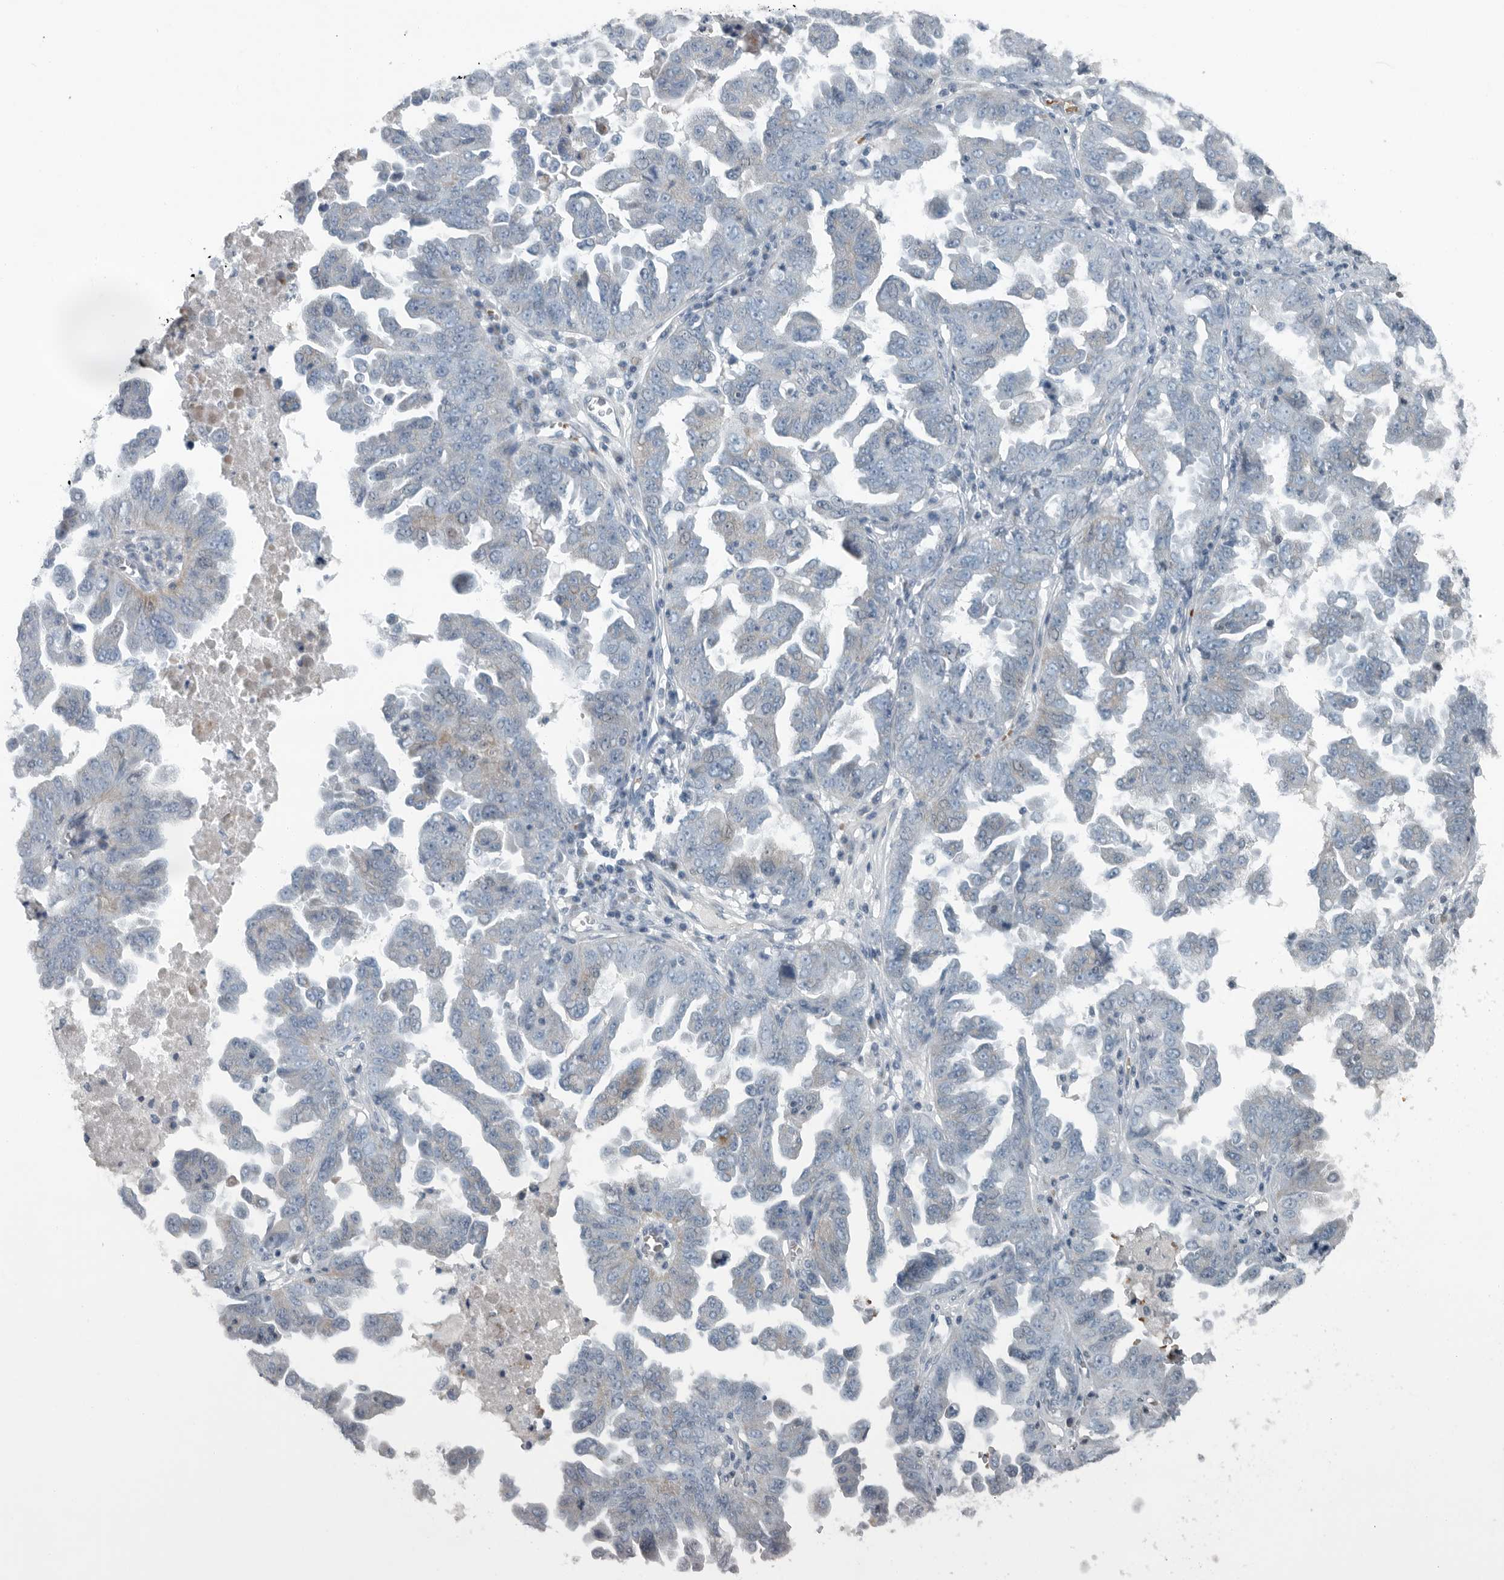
{"staining": {"intensity": "negative", "quantity": "none", "location": "none"}, "tissue": "ovarian cancer", "cell_type": "Tumor cells", "image_type": "cancer", "snomed": [{"axis": "morphology", "description": "Carcinoma, endometroid"}, {"axis": "topography", "description": "Ovary"}], "caption": "IHC photomicrograph of neoplastic tissue: human ovarian cancer (endometroid carcinoma) stained with DAB demonstrates no significant protein staining in tumor cells. (DAB immunohistochemistry visualized using brightfield microscopy, high magnification).", "gene": "MPP3", "patient": {"sex": "female", "age": 62}}